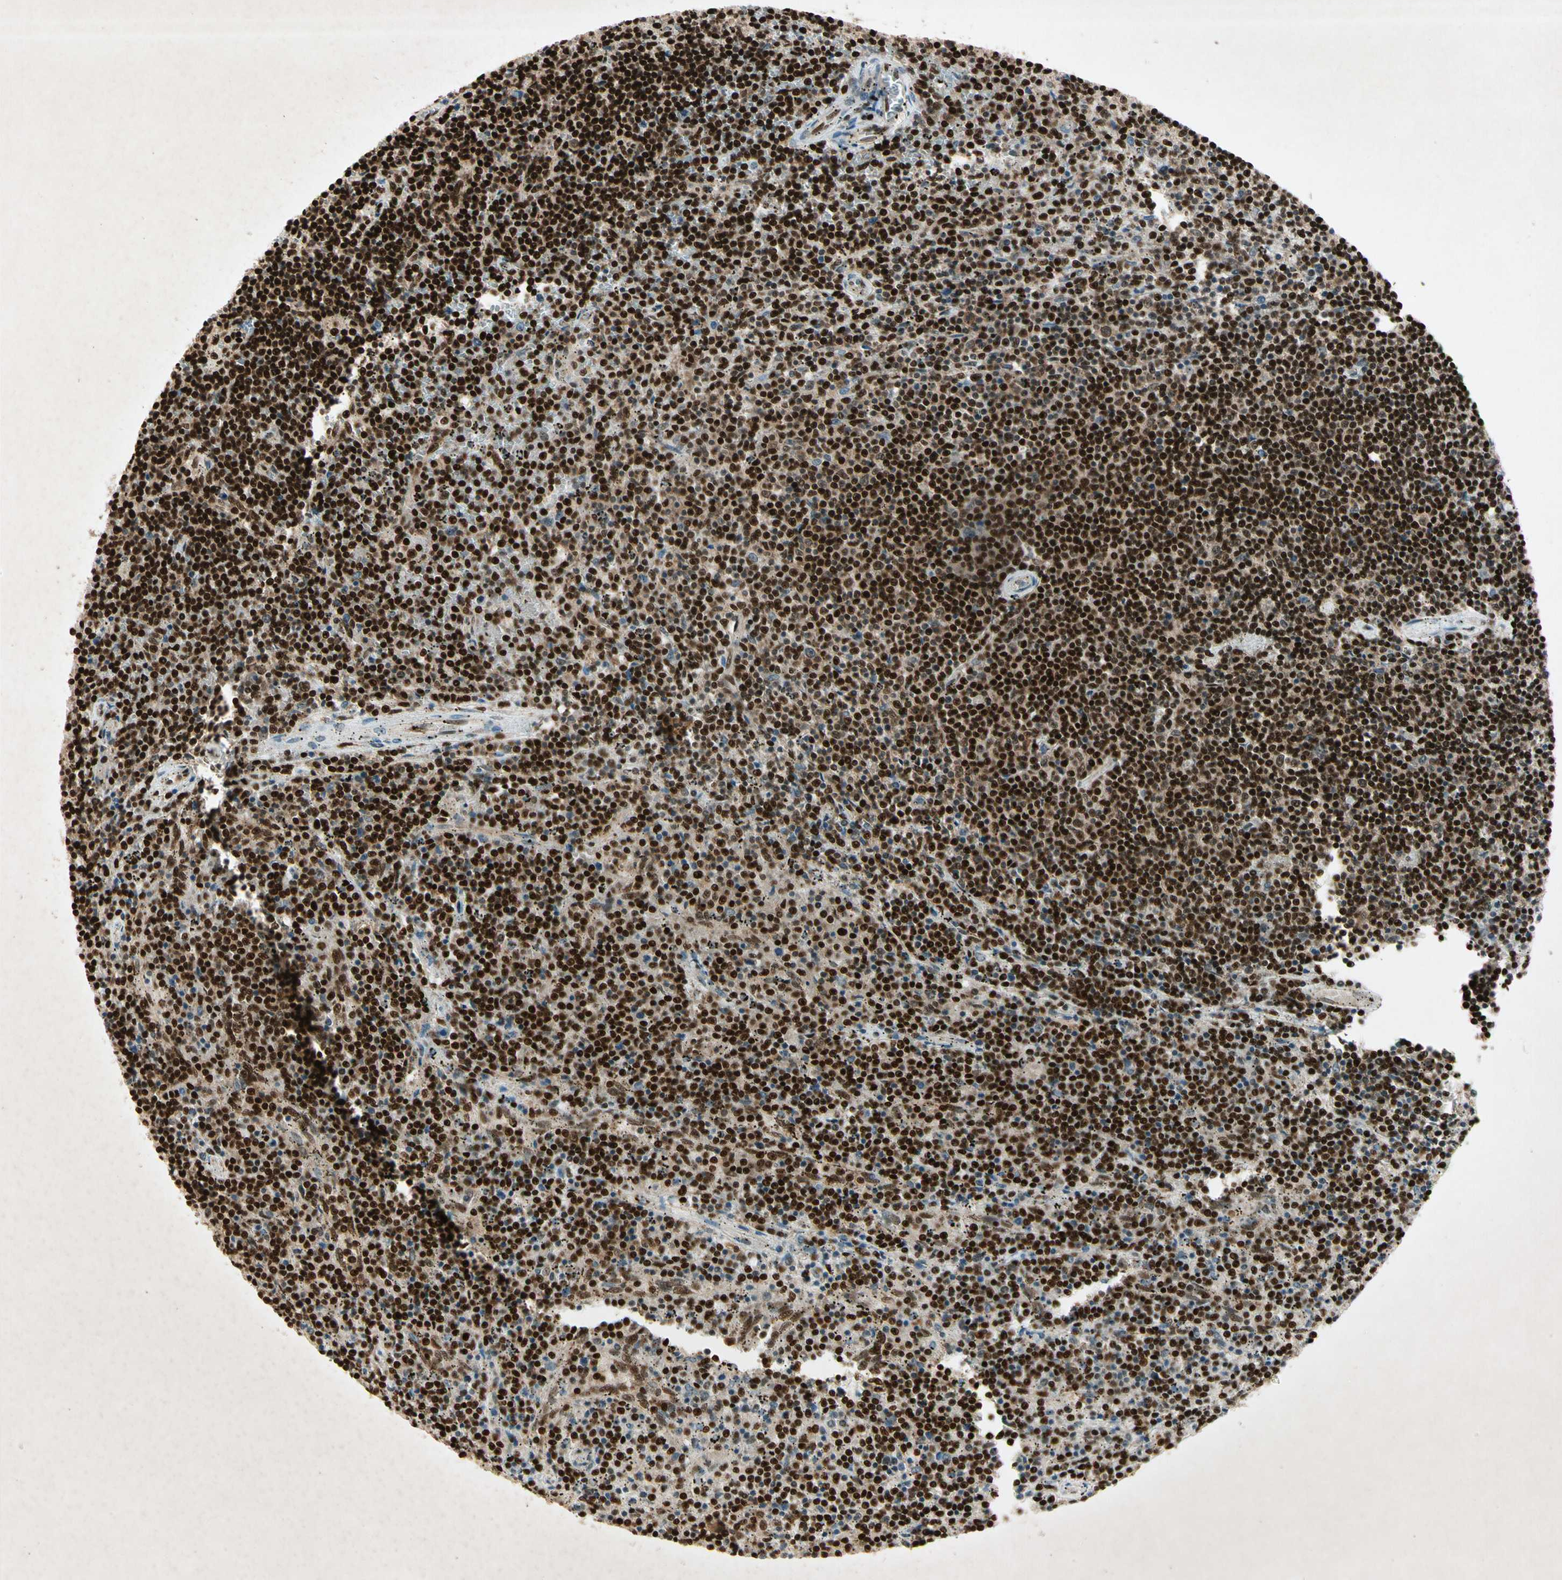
{"staining": {"intensity": "strong", "quantity": ">75%", "location": "cytoplasmic/membranous,nuclear"}, "tissue": "lymphoma", "cell_type": "Tumor cells", "image_type": "cancer", "snomed": [{"axis": "morphology", "description": "Malignant lymphoma, non-Hodgkin's type, Low grade"}, {"axis": "topography", "description": "Spleen"}], "caption": "An IHC image of neoplastic tissue is shown. Protein staining in brown shows strong cytoplasmic/membranous and nuclear positivity in lymphoma within tumor cells.", "gene": "RNF43", "patient": {"sex": "female", "age": 50}}